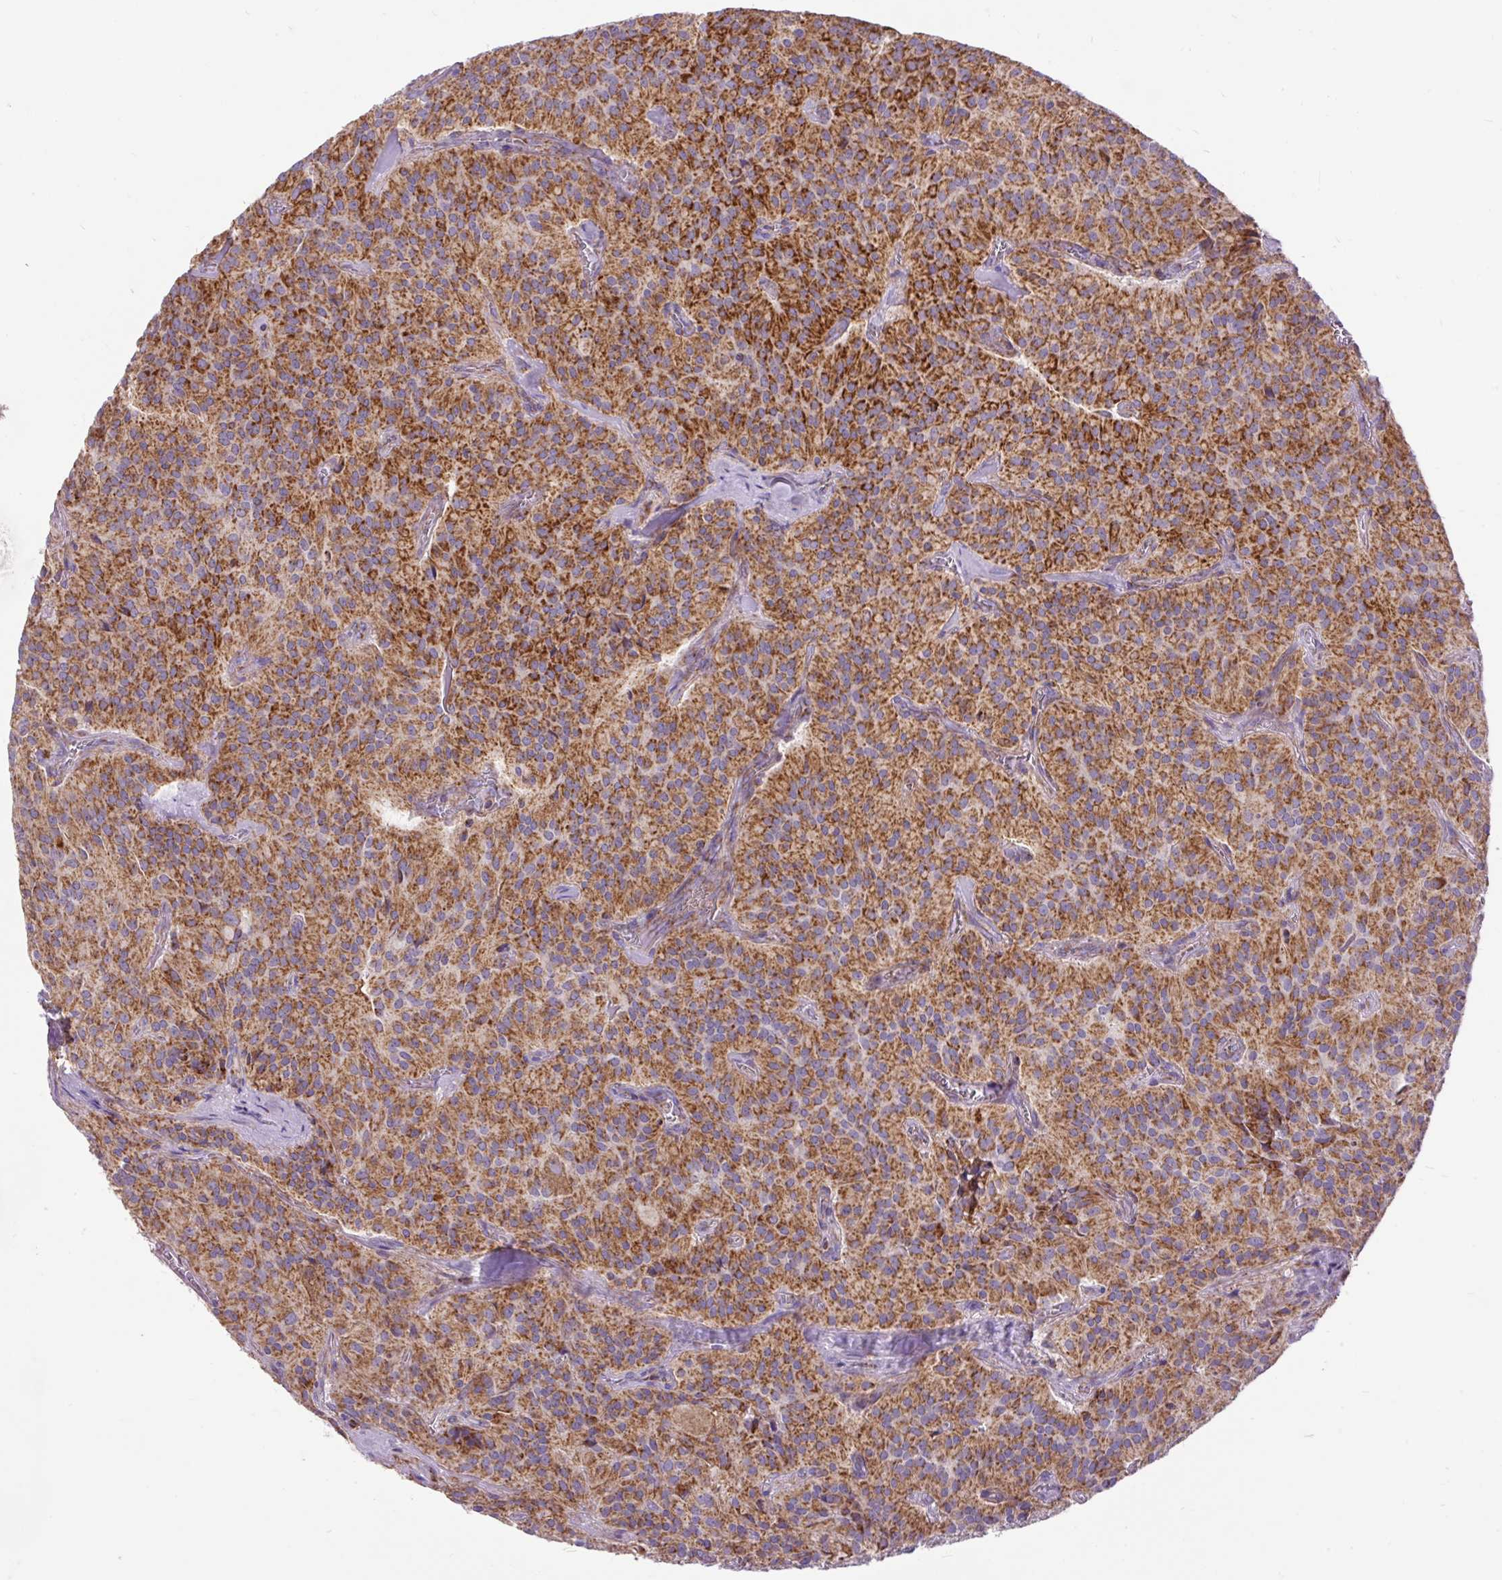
{"staining": {"intensity": "moderate", "quantity": ">75%", "location": "cytoplasmic/membranous"}, "tissue": "glioma", "cell_type": "Tumor cells", "image_type": "cancer", "snomed": [{"axis": "morphology", "description": "Glioma, malignant, Low grade"}, {"axis": "topography", "description": "Brain"}], "caption": "IHC of human glioma demonstrates medium levels of moderate cytoplasmic/membranous positivity in about >75% of tumor cells. (DAB IHC with brightfield microscopy, high magnification).", "gene": "TOMM40", "patient": {"sex": "male", "age": 42}}